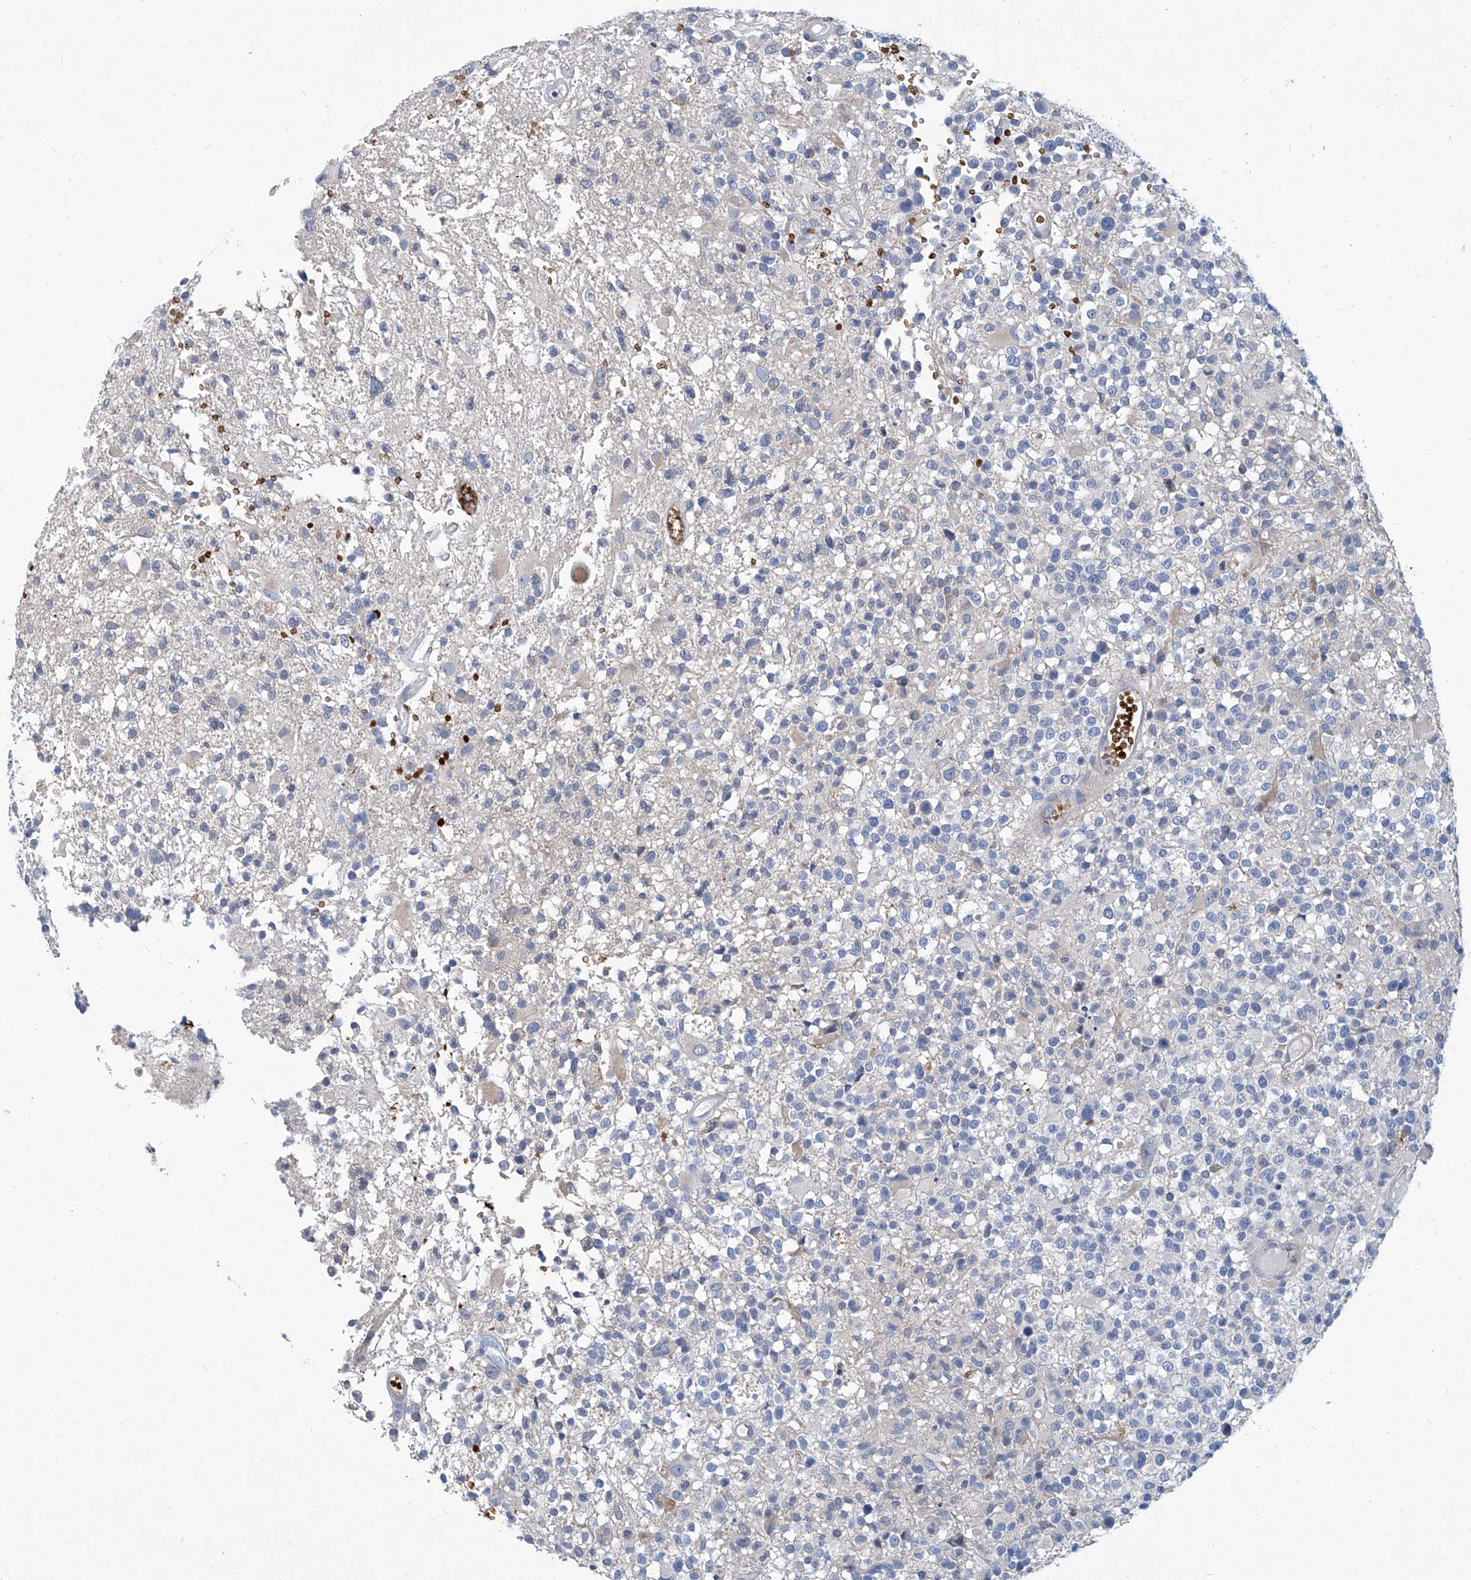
{"staining": {"intensity": "negative", "quantity": "none", "location": "none"}, "tissue": "glioma", "cell_type": "Tumor cells", "image_type": "cancer", "snomed": [{"axis": "morphology", "description": "Glioma, malignant, High grade"}, {"axis": "morphology", "description": "Glioblastoma, NOS"}, {"axis": "topography", "description": "Brain"}], "caption": "Tumor cells show no significant protein staining in glioma. Nuclei are stained in blue.", "gene": "FPR2", "patient": {"sex": "male", "age": 60}}